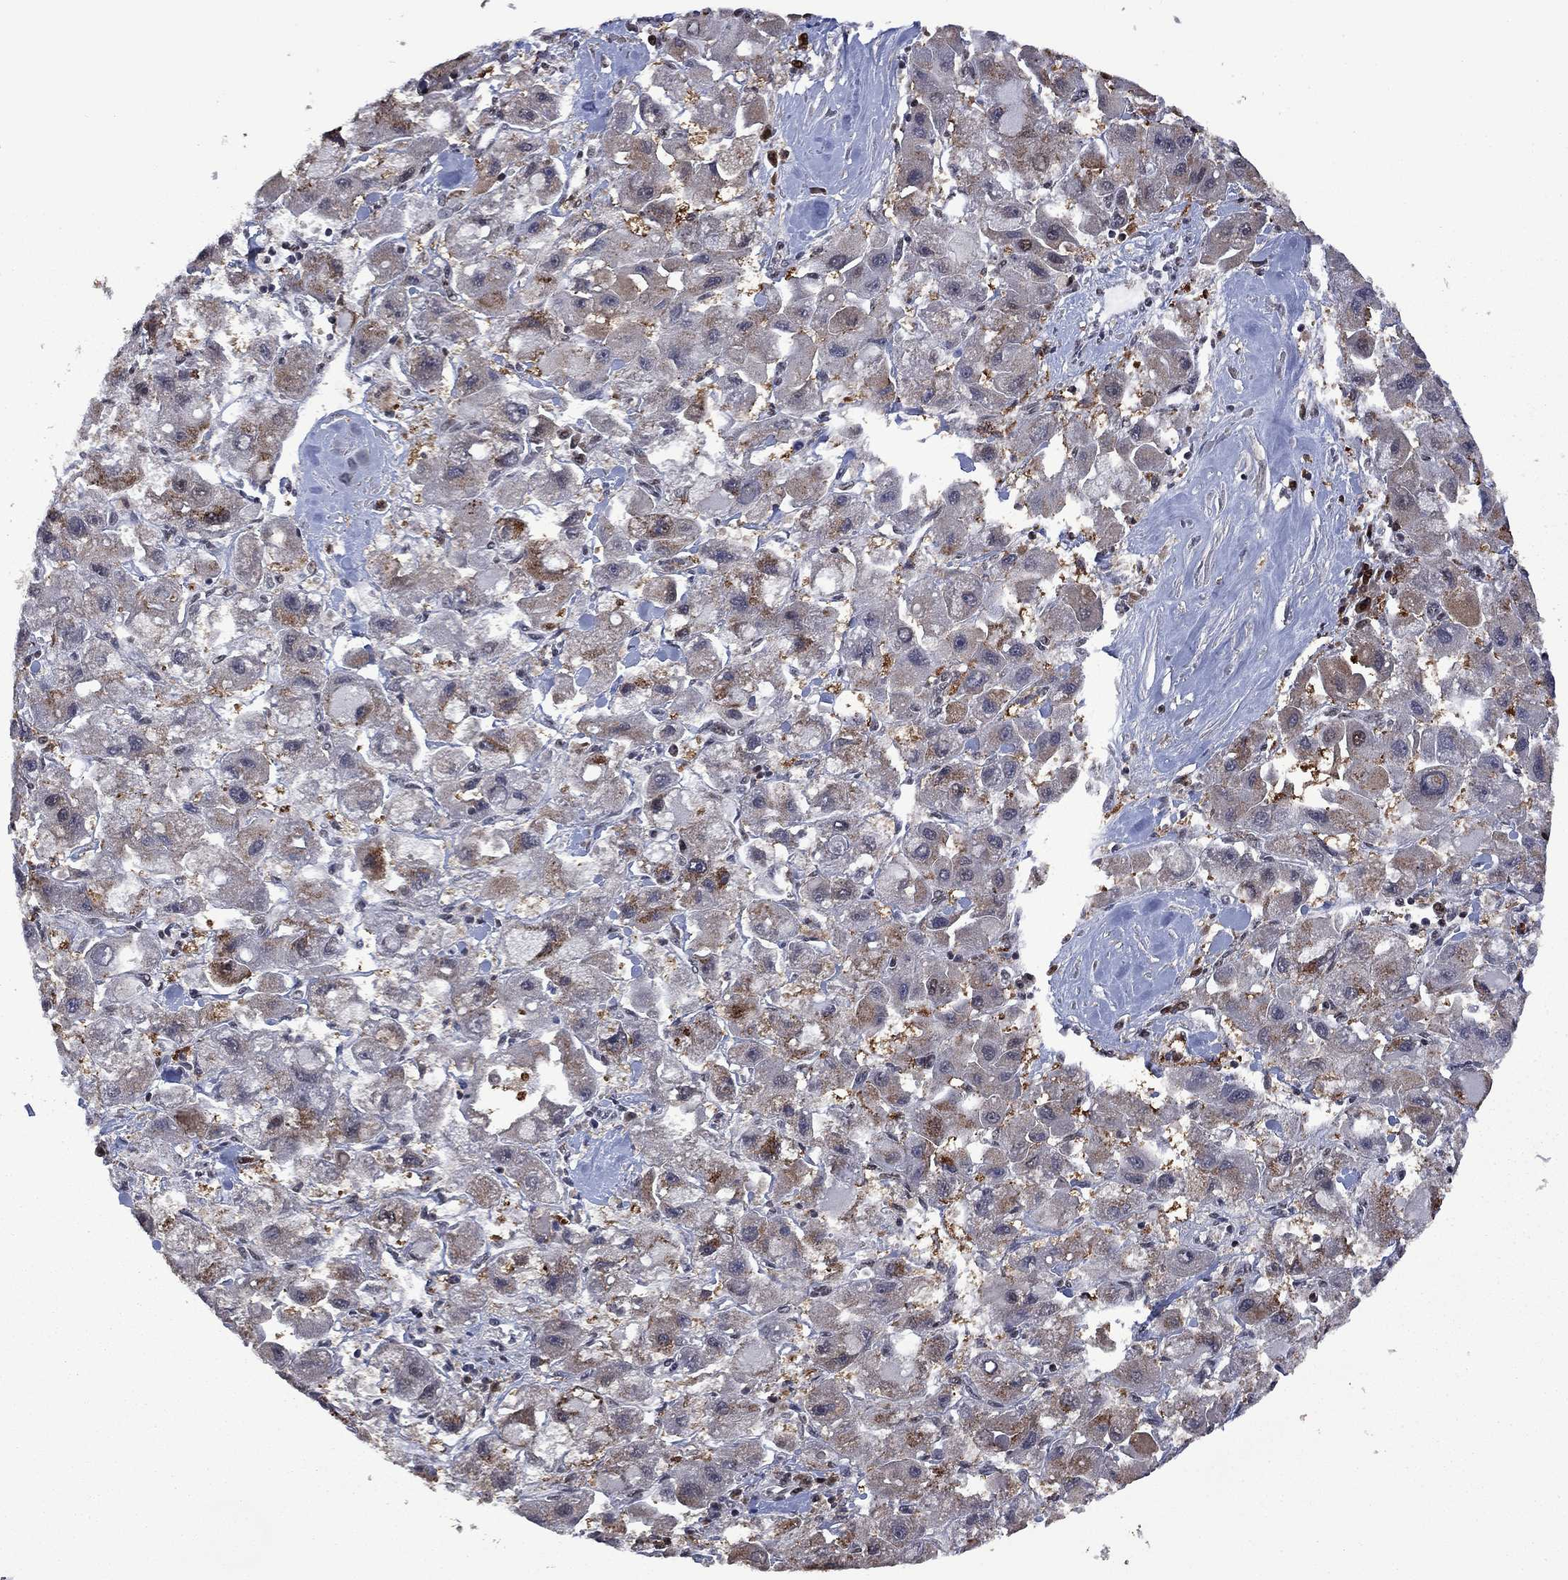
{"staining": {"intensity": "moderate", "quantity": "<25%", "location": "cytoplasmic/membranous"}, "tissue": "liver cancer", "cell_type": "Tumor cells", "image_type": "cancer", "snomed": [{"axis": "morphology", "description": "Carcinoma, Hepatocellular, NOS"}, {"axis": "topography", "description": "Liver"}], "caption": "This photomicrograph exhibits immunohistochemistry staining of human liver cancer, with low moderate cytoplasmic/membranous expression in about <25% of tumor cells.", "gene": "FBL", "patient": {"sex": "male", "age": 24}}